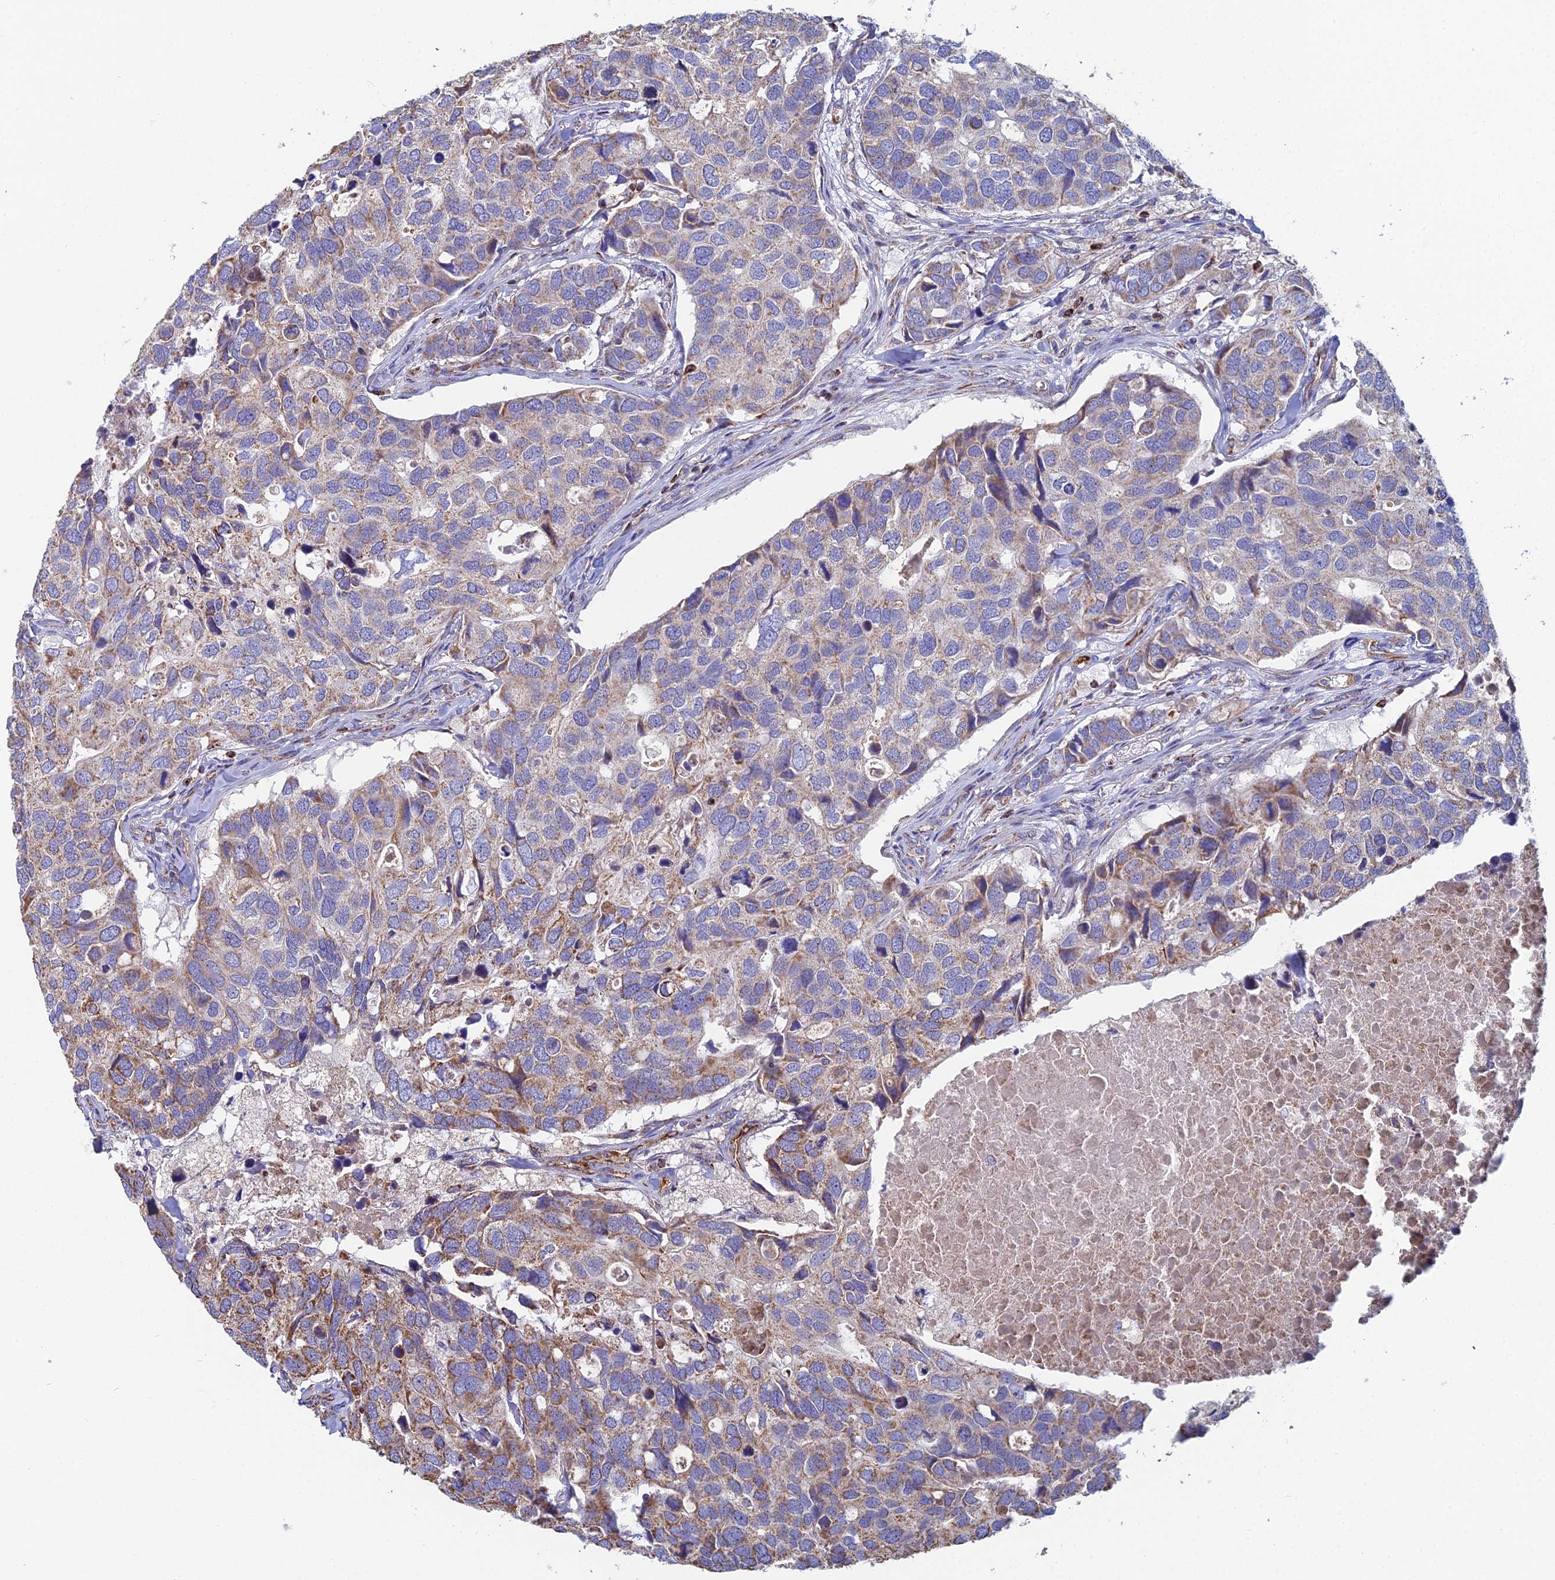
{"staining": {"intensity": "moderate", "quantity": "25%-75%", "location": "cytoplasmic/membranous"}, "tissue": "breast cancer", "cell_type": "Tumor cells", "image_type": "cancer", "snomed": [{"axis": "morphology", "description": "Duct carcinoma"}, {"axis": "topography", "description": "Breast"}], "caption": "Immunohistochemical staining of human breast intraductal carcinoma shows moderate cytoplasmic/membranous protein staining in about 25%-75% of tumor cells. (DAB (3,3'-diaminobenzidine) = brown stain, brightfield microscopy at high magnification).", "gene": "SPOCK2", "patient": {"sex": "female", "age": 83}}